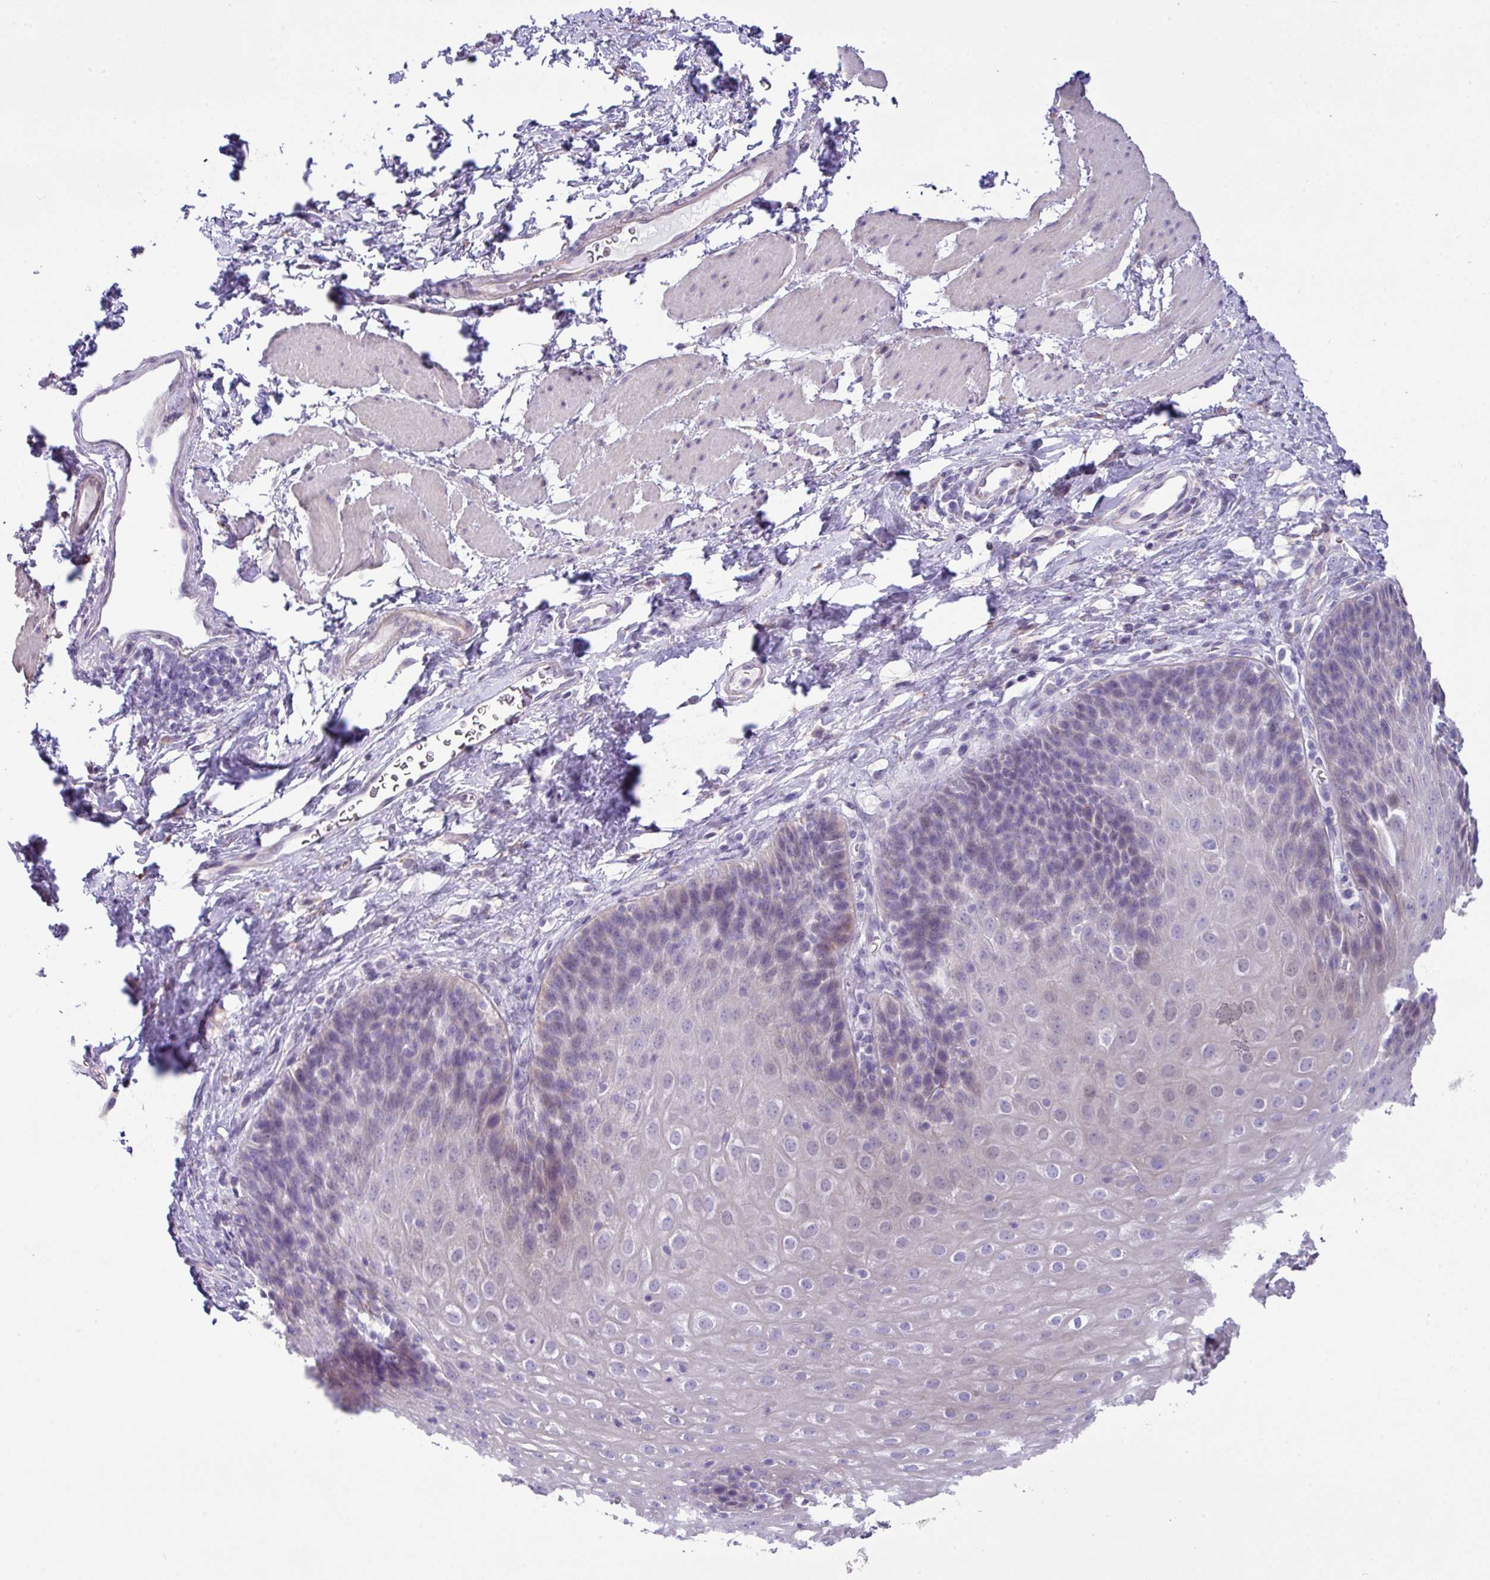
{"staining": {"intensity": "weak", "quantity": "<25%", "location": "cytoplasmic/membranous"}, "tissue": "esophagus", "cell_type": "Squamous epithelial cells", "image_type": "normal", "snomed": [{"axis": "morphology", "description": "Normal tissue, NOS"}, {"axis": "topography", "description": "Esophagus"}], "caption": "Squamous epithelial cells show no significant positivity in benign esophagus. (Immunohistochemistry, brightfield microscopy, high magnification).", "gene": "IRGC", "patient": {"sex": "female", "age": 61}}